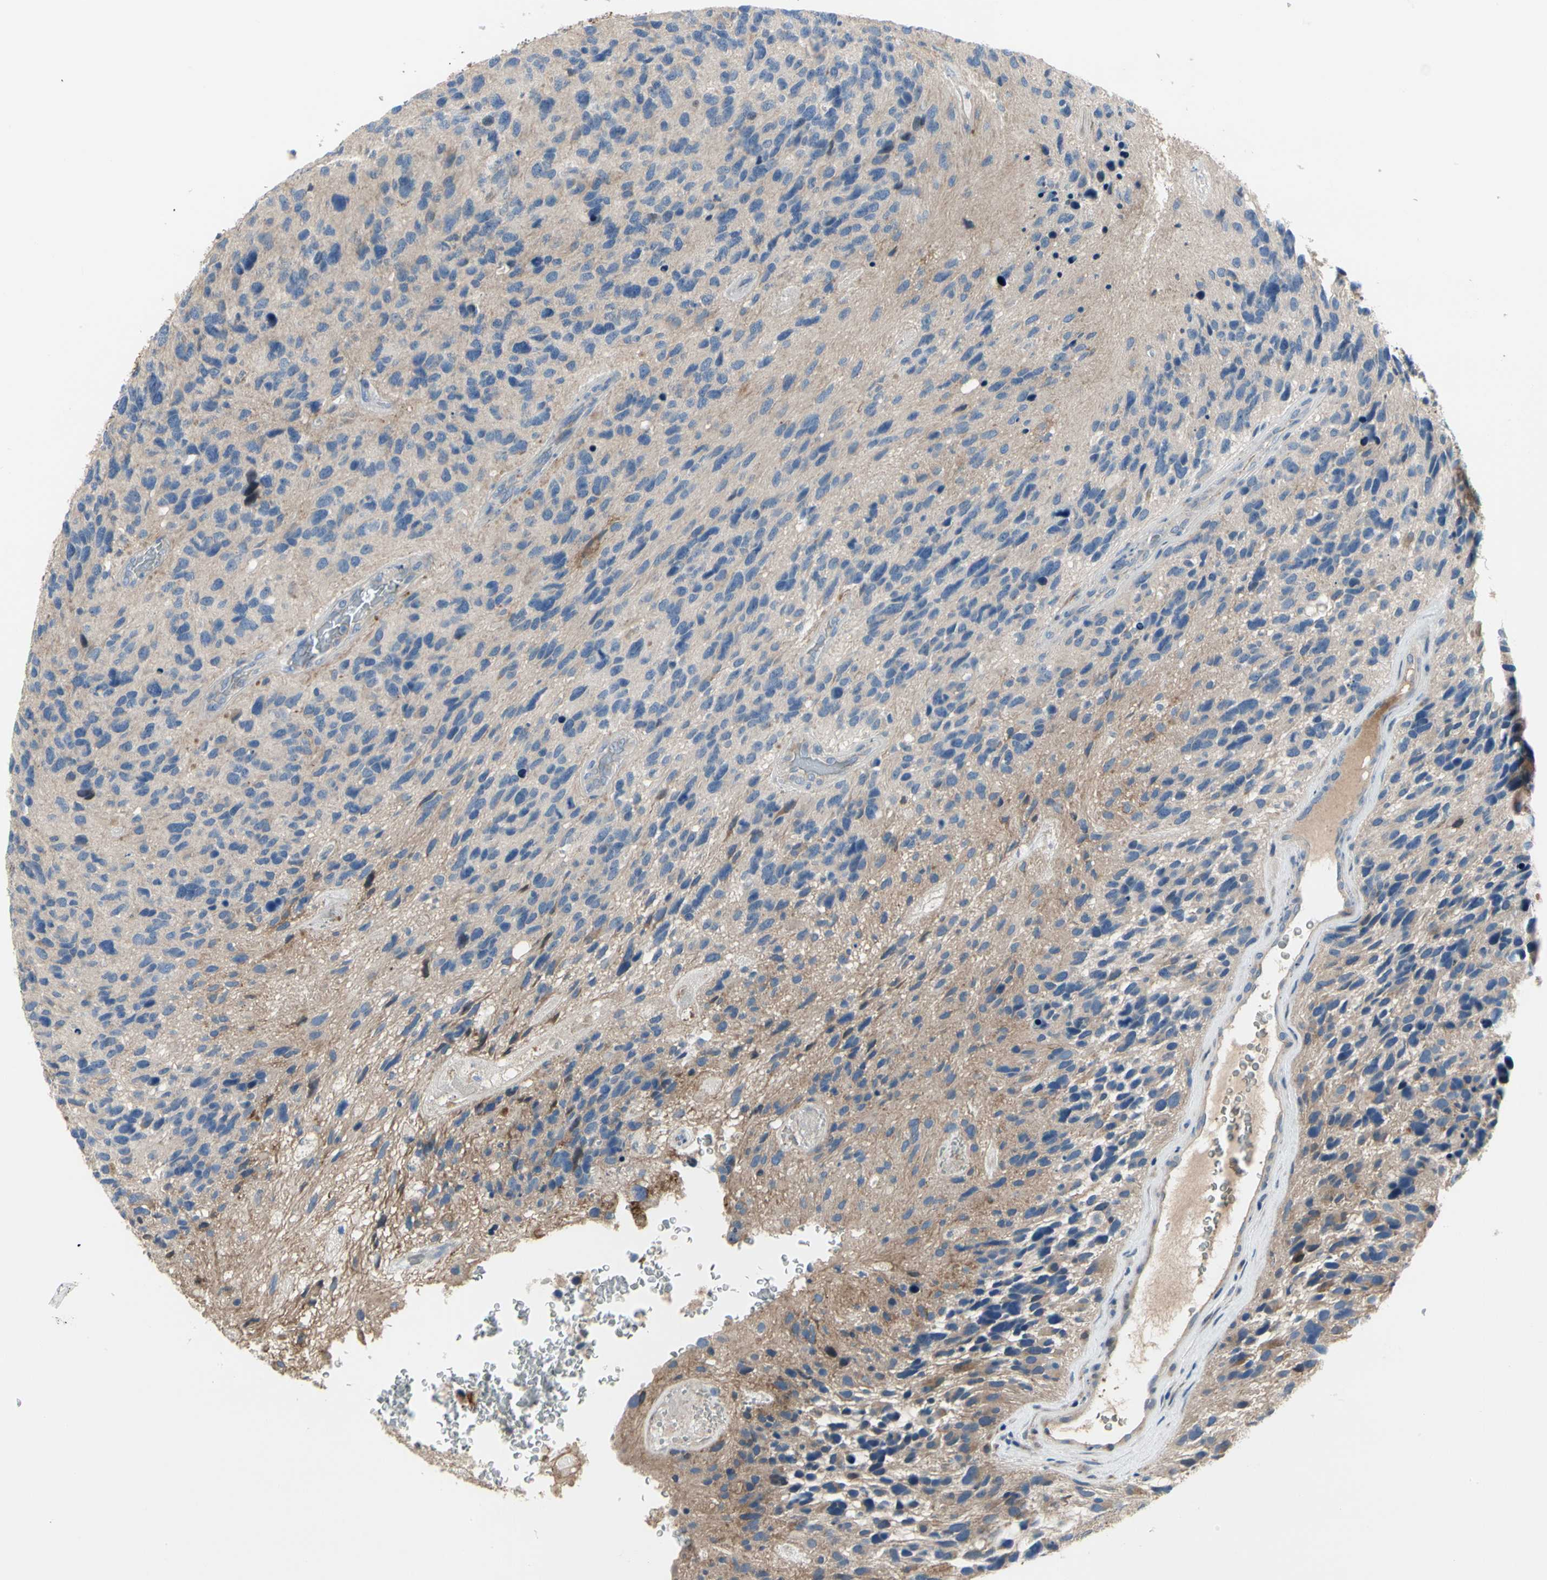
{"staining": {"intensity": "strong", "quantity": "<25%", "location": "nuclear"}, "tissue": "glioma", "cell_type": "Tumor cells", "image_type": "cancer", "snomed": [{"axis": "morphology", "description": "Glioma, malignant, High grade"}, {"axis": "topography", "description": "Brain"}], "caption": "A histopathology image showing strong nuclear positivity in approximately <25% of tumor cells in malignant high-grade glioma, as visualized by brown immunohistochemical staining.", "gene": "NFASC", "patient": {"sex": "female", "age": 58}}